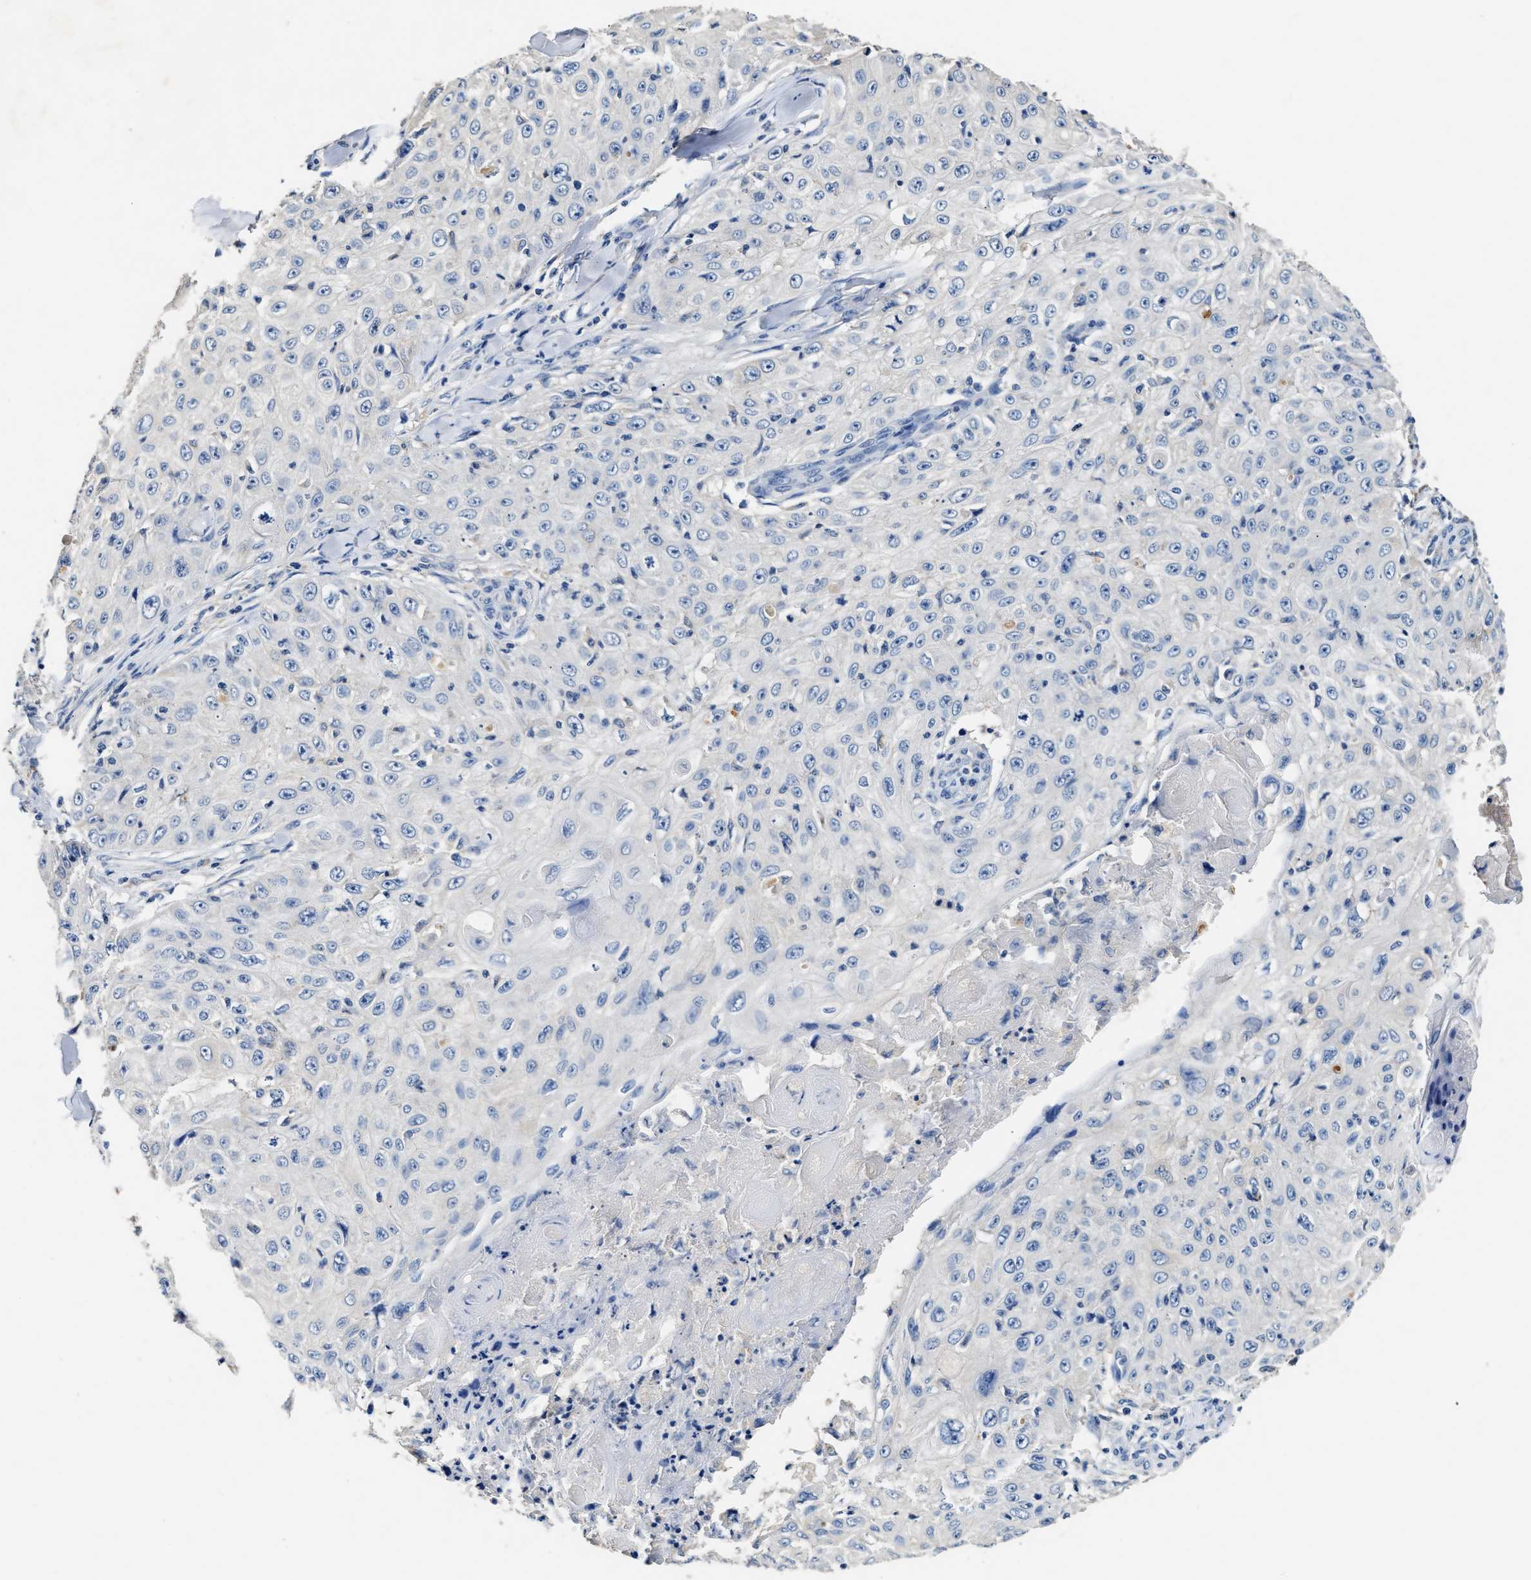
{"staining": {"intensity": "negative", "quantity": "none", "location": "none"}, "tissue": "skin cancer", "cell_type": "Tumor cells", "image_type": "cancer", "snomed": [{"axis": "morphology", "description": "Squamous cell carcinoma, NOS"}, {"axis": "topography", "description": "Skin"}], "caption": "The histopathology image exhibits no staining of tumor cells in squamous cell carcinoma (skin).", "gene": "SLCO2B1", "patient": {"sex": "male", "age": 86}}